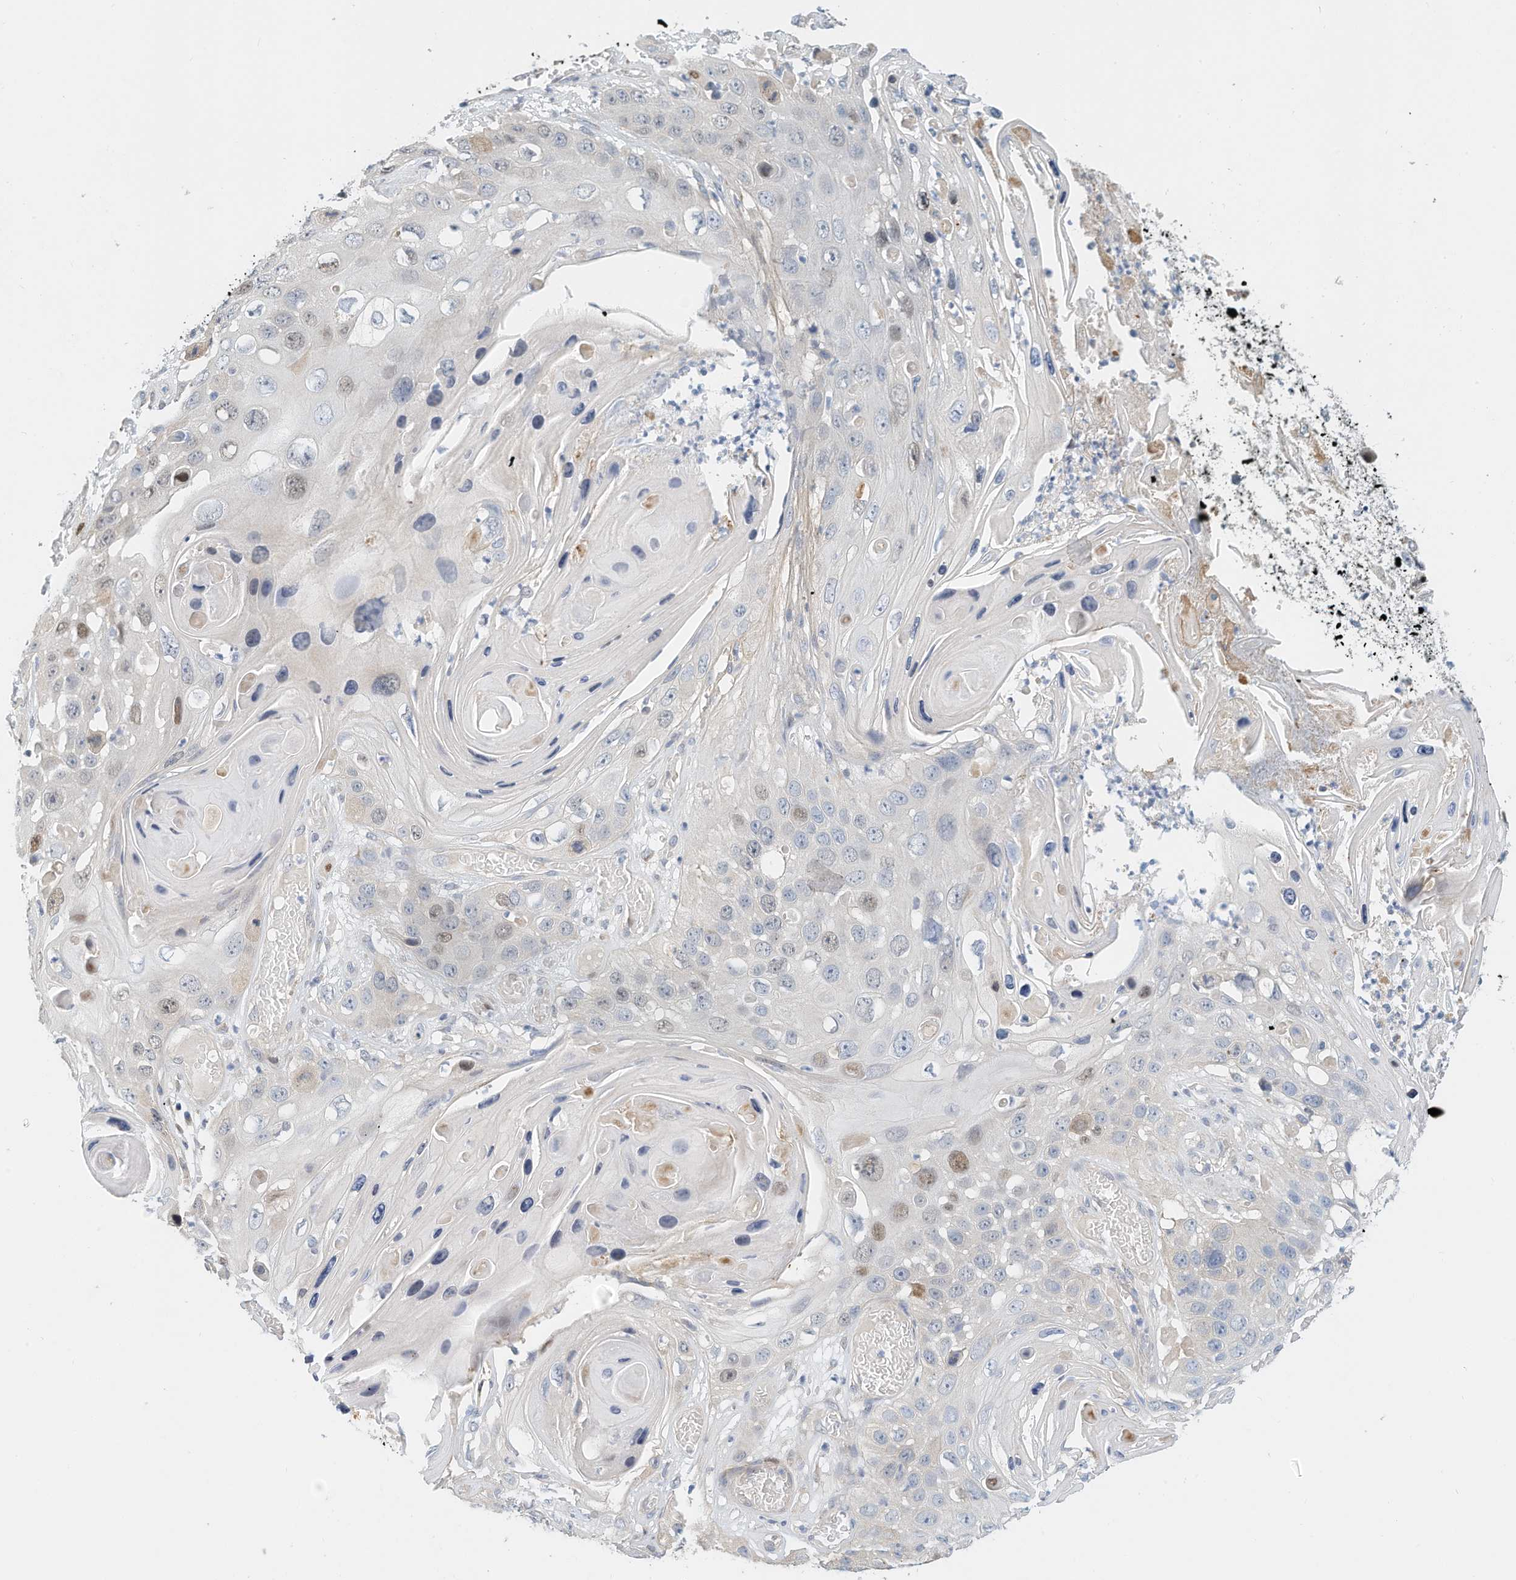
{"staining": {"intensity": "negative", "quantity": "none", "location": "none"}, "tissue": "skin cancer", "cell_type": "Tumor cells", "image_type": "cancer", "snomed": [{"axis": "morphology", "description": "Squamous cell carcinoma, NOS"}, {"axis": "topography", "description": "Skin"}], "caption": "Tumor cells are negative for protein expression in human squamous cell carcinoma (skin).", "gene": "ARHGAP28", "patient": {"sex": "male", "age": 55}}